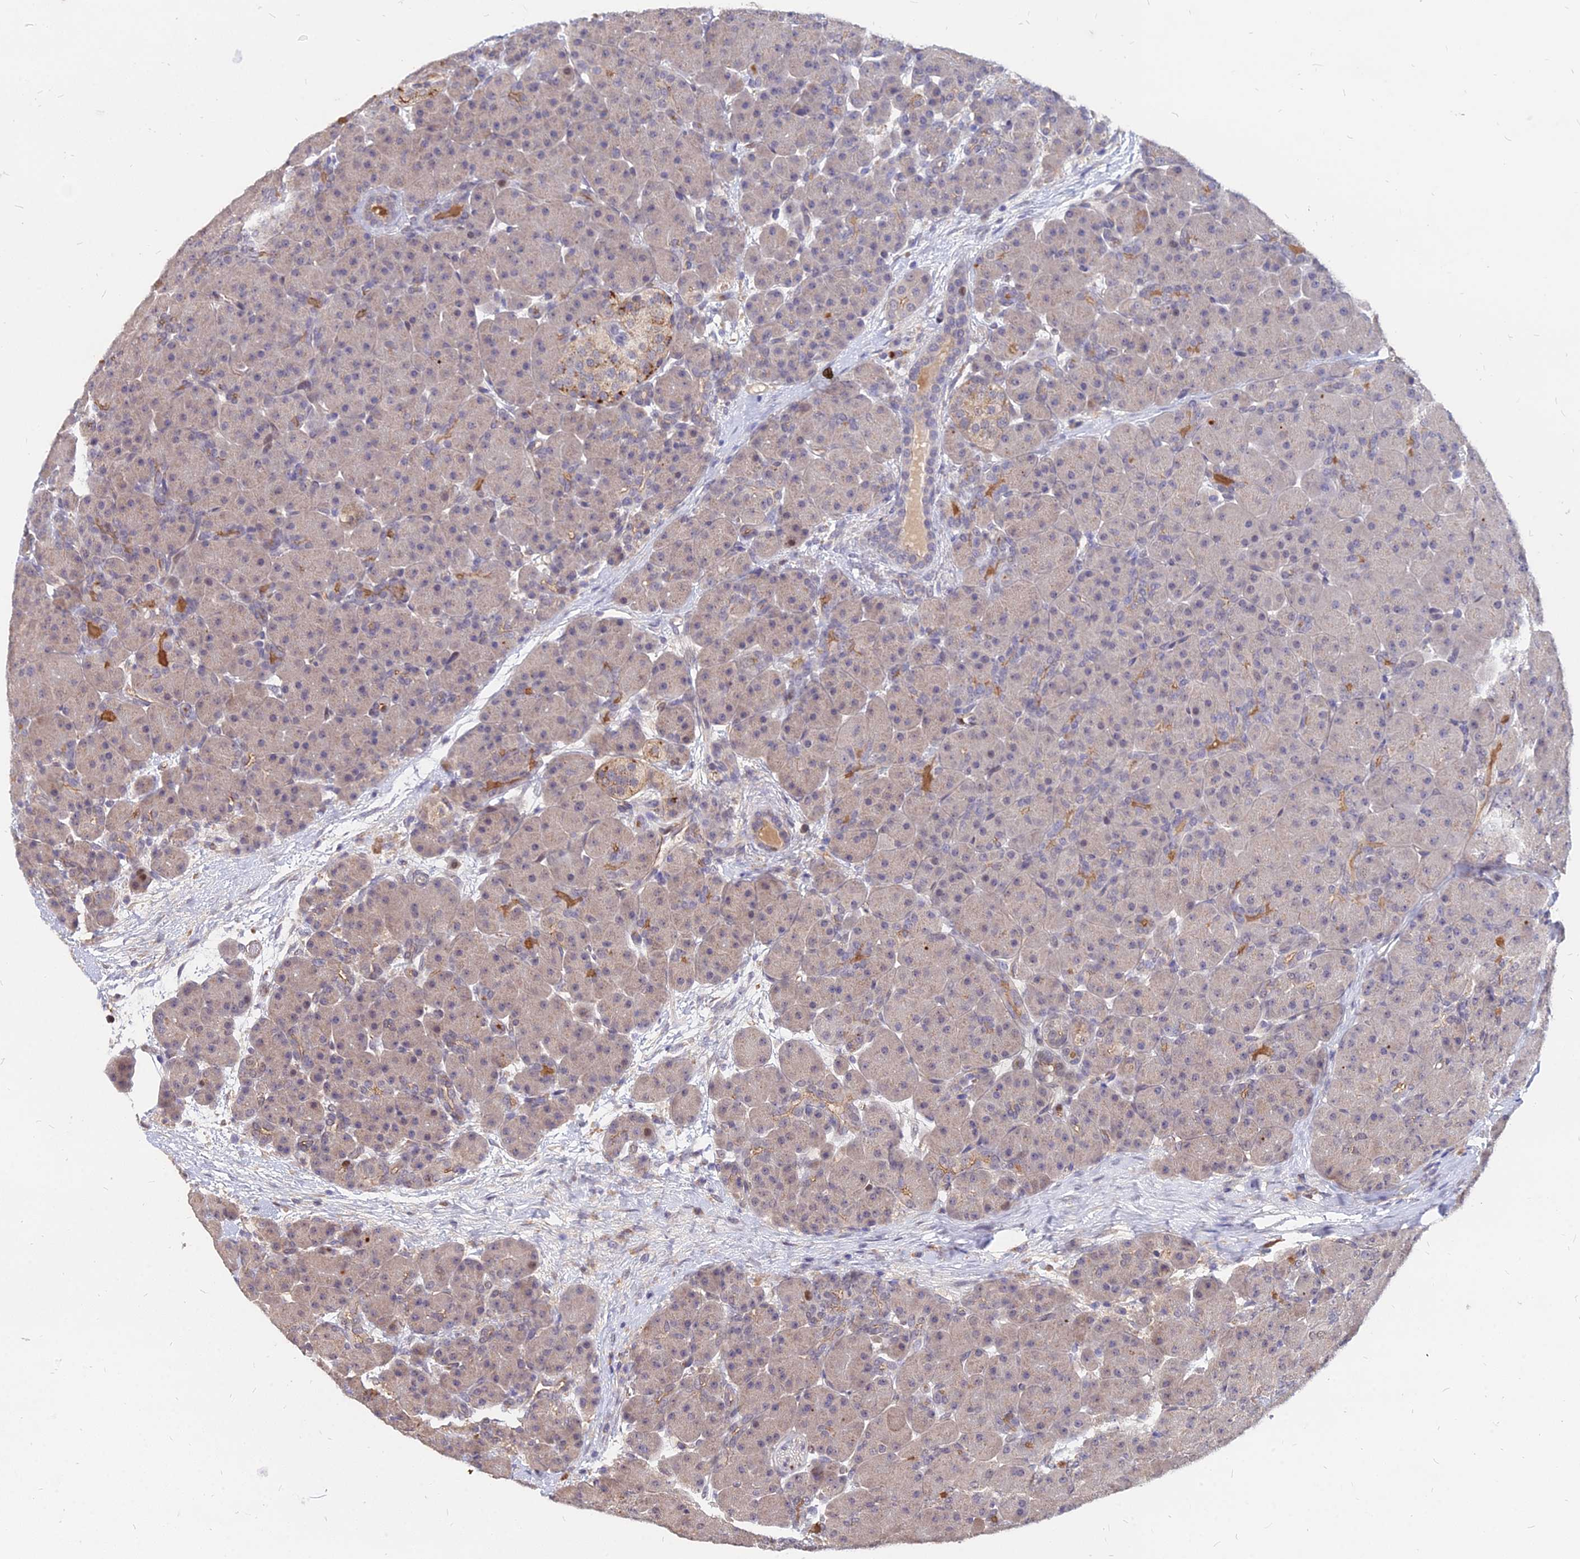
{"staining": {"intensity": "weak", "quantity": "25%-75%", "location": "cytoplasmic/membranous"}, "tissue": "pancreas", "cell_type": "Exocrine glandular cells", "image_type": "normal", "snomed": [{"axis": "morphology", "description": "Normal tissue, NOS"}, {"axis": "topography", "description": "Pancreas"}], "caption": "This is a micrograph of immunohistochemistry (IHC) staining of normal pancreas, which shows weak expression in the cytoplasmic/membranous of exocrine glandular cells.", "gene": "C11orf68", "patient": {"sex": "male", "age": 66}}